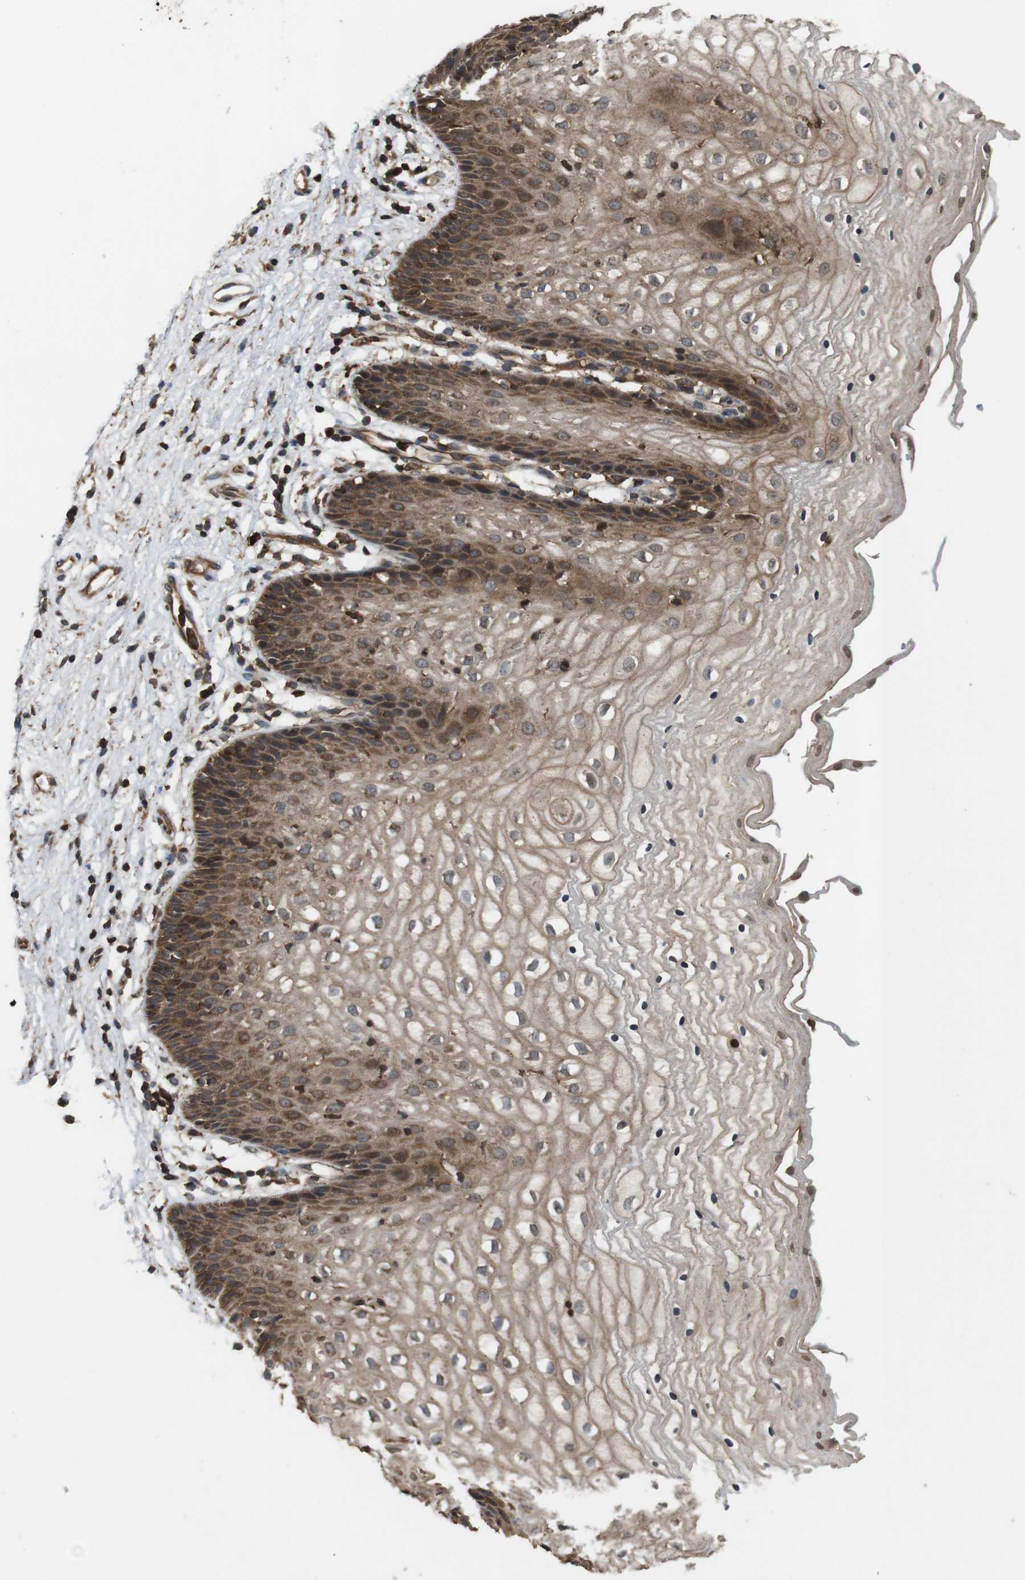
{"staining": {"intensity": "strong", "quantity": ">75%", "location": "cytoplasmic/membranous"}, "tissue": "vagina", "cell_type": "Squamous epithelial cells", "image_type": "normal", "snomed": [{"axis": "morphology", "description": "Normal tissue, NOS"}, {"axis": "topography", "description": "Vagina"}], "caption": "Immunohistochemical staining of normal vagina reveals strong cytoplasmic/membranous protein positivity in about >75% of squamous epithelial cells.", "gene": "BAG4", "patient": {"sex": "female", "age": 34}}